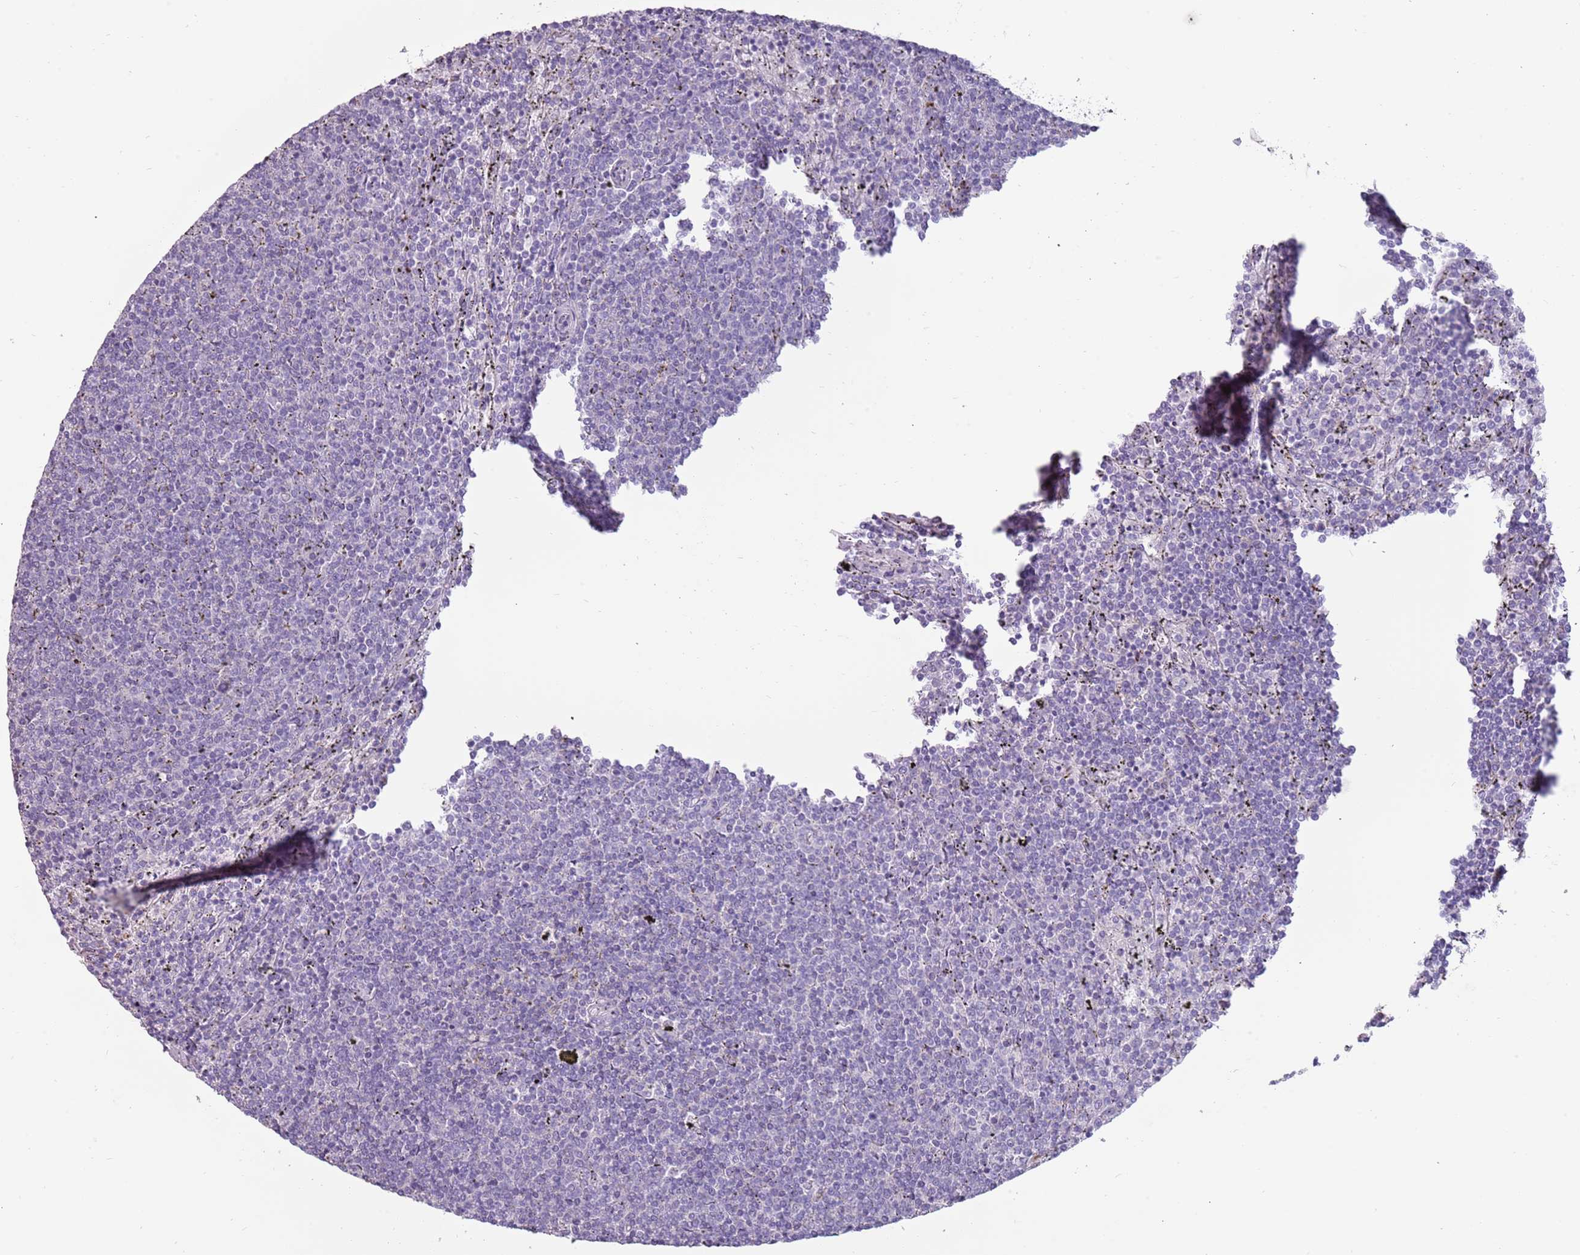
{"staining": {"intensity": "negative", "quantity": "none", "location": "none"}, "tissue": "lymphoma", "cell_type": "Tumor cells", "image_type": "cancer", "snomed": [{"axis": "morphology", "description": "Malignant lymphoma, non-Hodgkin's type, Low grade"}, {"axis": "topography", "description": "Spleen"}], "caption": "This is a photomicrograph of IHC staining of malignant lymphoma, non-Hodgkin's type (low-grade), which shows no positivity in tumor cells. (Brightfield microscopy of DAB (3,3'-diaminobenzidine) immunohistochemistry (IHC) at high magnification).", "gene": "NWD2", "patient": {"sex": "female", "age": 50}}